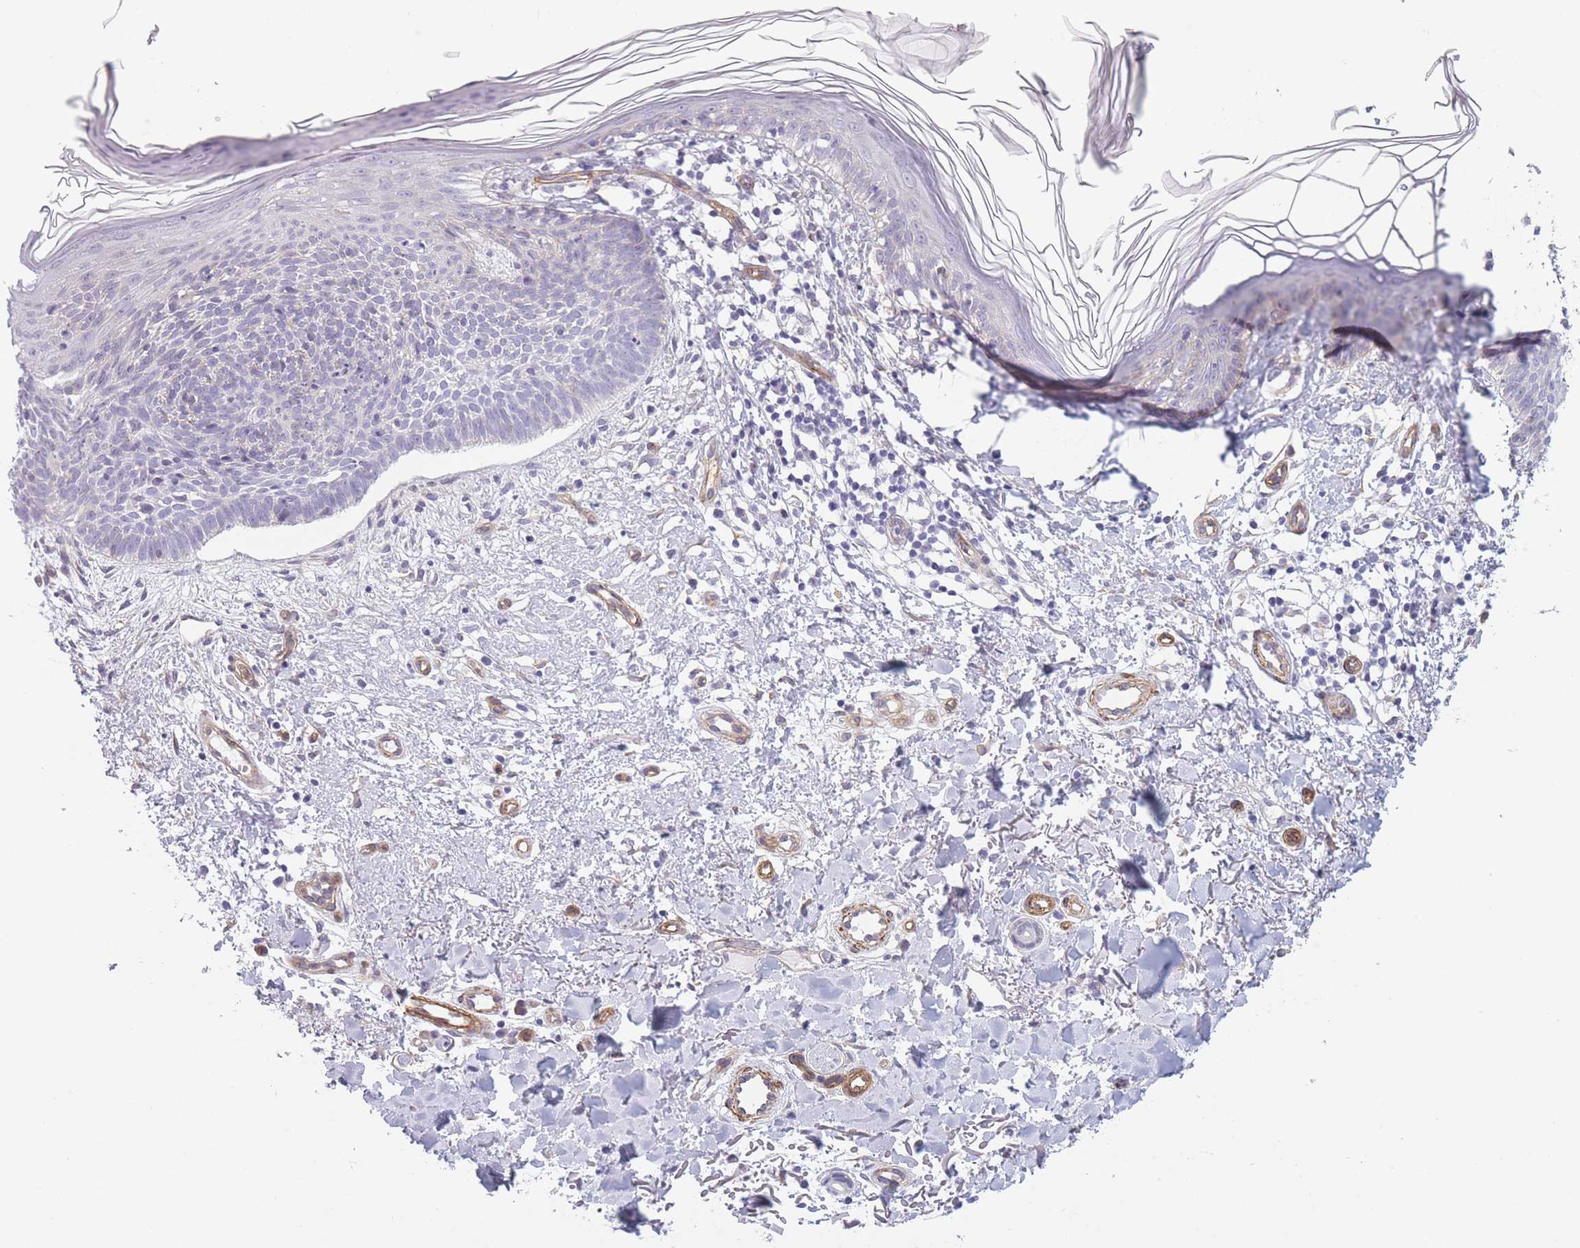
{"staining": {"intensity": "negative", "quantity": "none", "location": "none"}, "tissue": "skin cancer", "cell_type": "Tumor cells", "image_type": "cancer", "snomed": [{"axis": "morphology", "description": "Basal cell carcinoma"}, {"axis": "topography", "description": "Skin"}], "caption": "This is a photomicrograph of immunohistochemistry staining of skin cancer, which shows no positivity in tumor cells.", "gene": "OR6B3", "patient": {"sex": "male", "age": 78}}